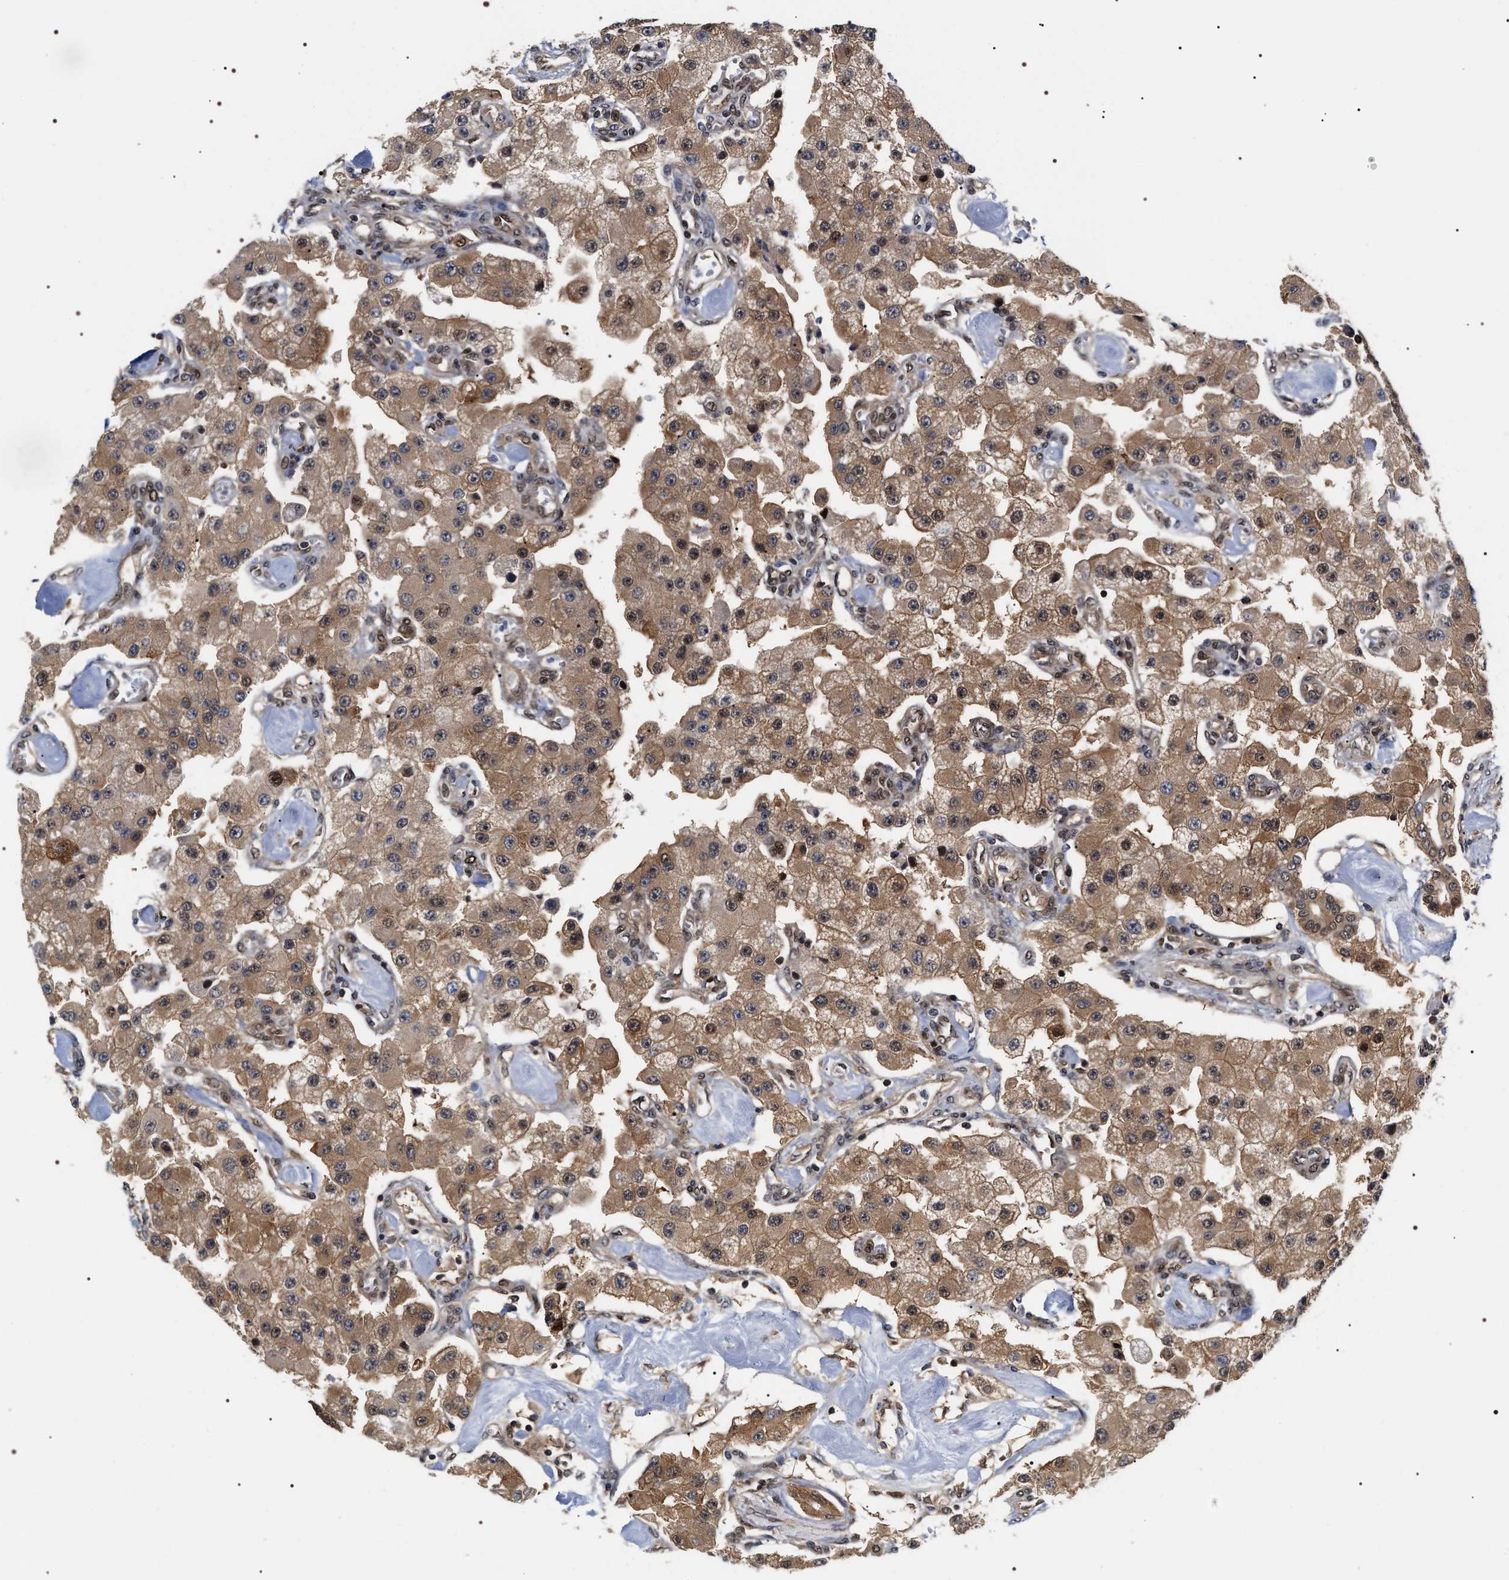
{"staining": {"intensity": "moderate", "quantity": ">75%", "location": "cytoplasmic/membranous,nuclear"}, "tissue": "carcinoid", "cell_type": "Tumor cells", "image_type": "cancer", "snomed": [{"axis": "morphology", "description": "Carcinoid, malignant, NOS"}, {"axis": "topography", "description": "Pancreas"}], "caption": "Immunohistochemical staining of human carcinoid reveals moderate cytoplasmic/membranous and nuclear protein staining in about >75% of tumor cells.", "gene": "BAG6", "patient": {"sex": "male", "age": 41}}